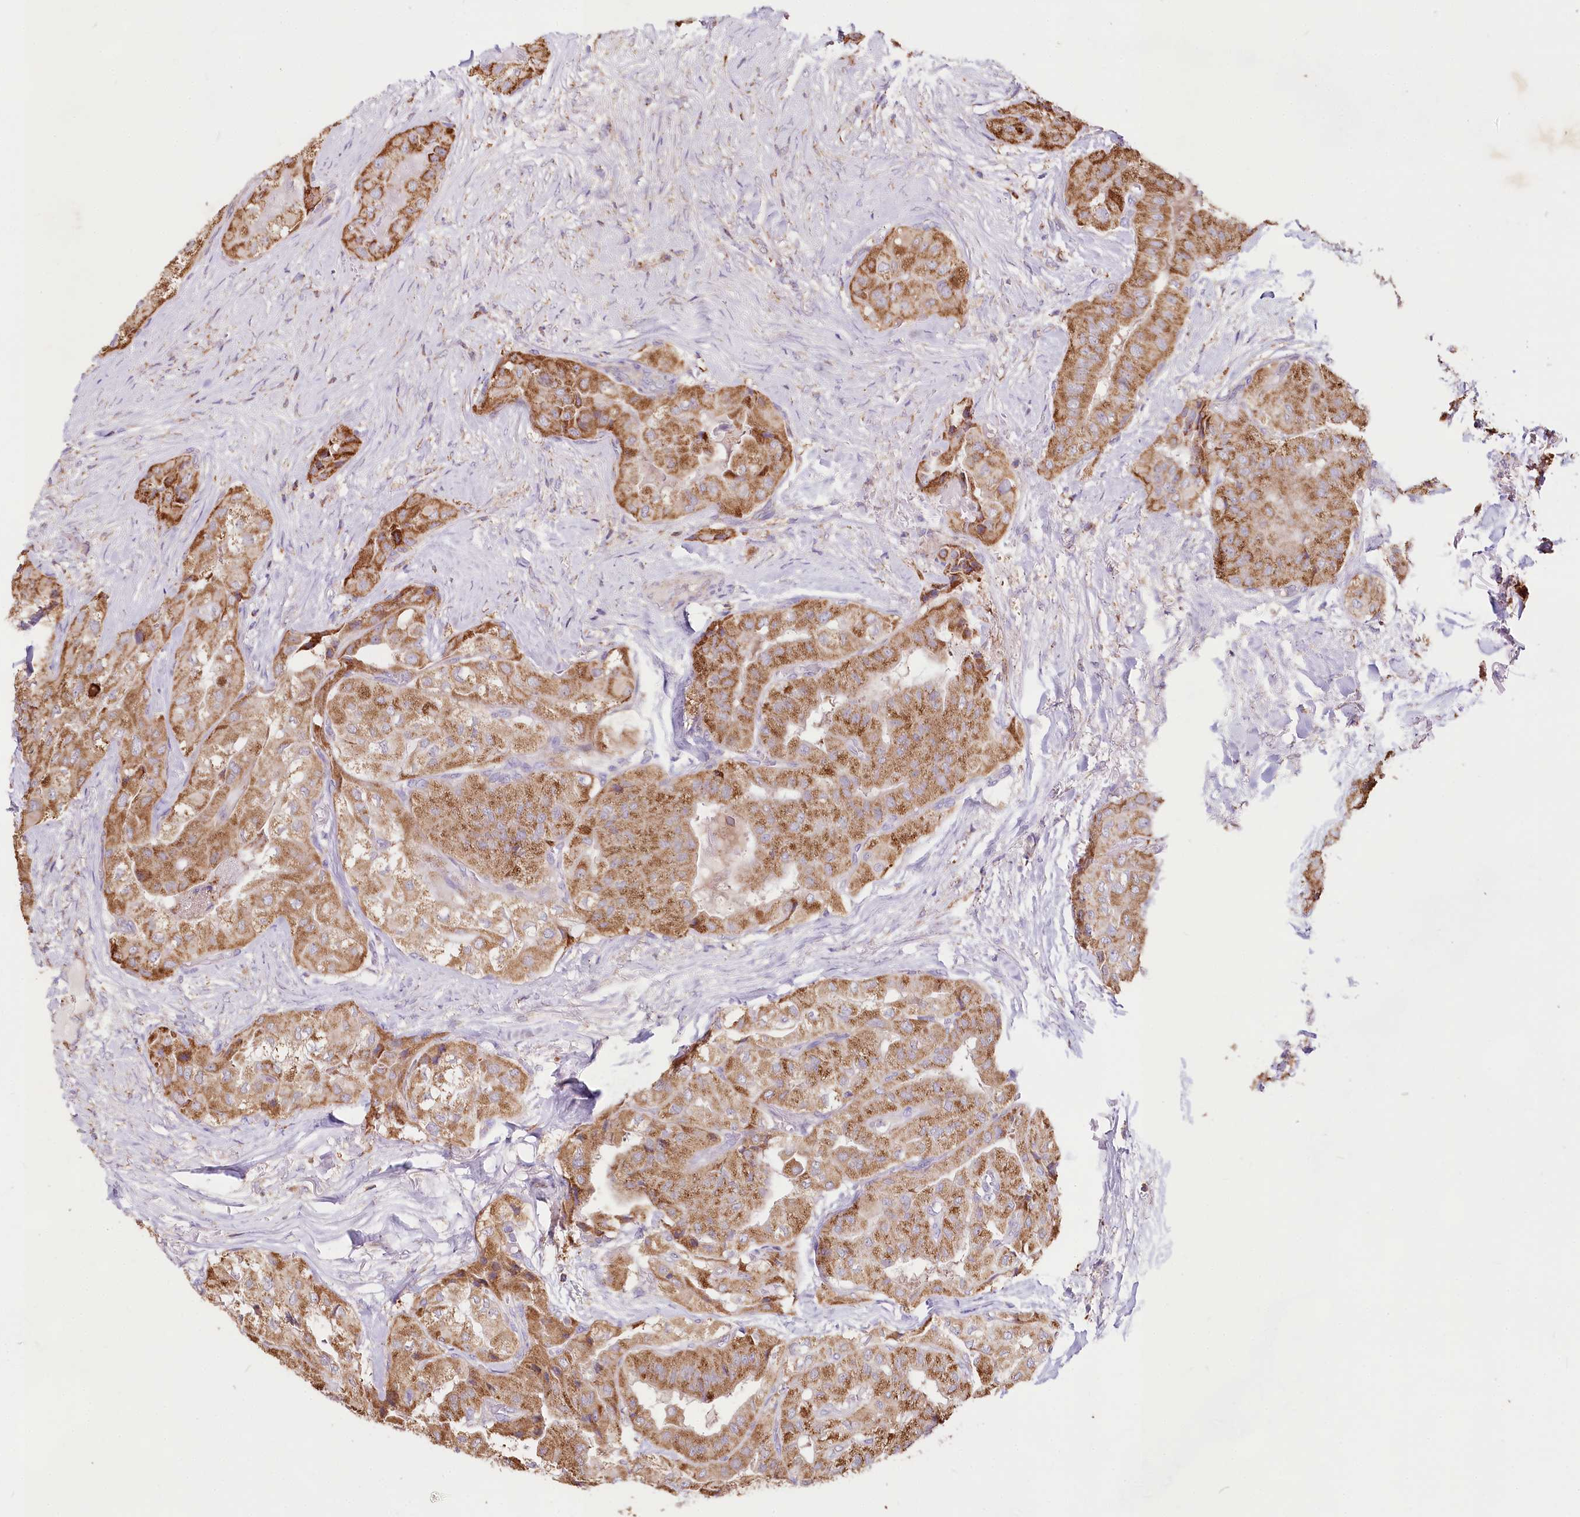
{"staining": {"intensity": "moderate", "quantity": ">75%", "location": "cytoplasmic/membranous"}, "tissue": "thyroid cancer", "cell_type": "Tumor cells", "image_type": "cancer", "snomed": [{"axis": "morphology", "description": "Papillary adenocarcinoma, NOS"}, {"axis": "topography", "description": "Thyroid gland"}], "caption": "Protein staining by immunohistochemistry (IHC) exhibits moderate cytoplasmic/membranous expression in approximately >75% of tumor cells in thyroid cancer (papillary adenocarcinoma).", "gene": "TASOR2", "patient": {"sex": "female", "age": 59}}